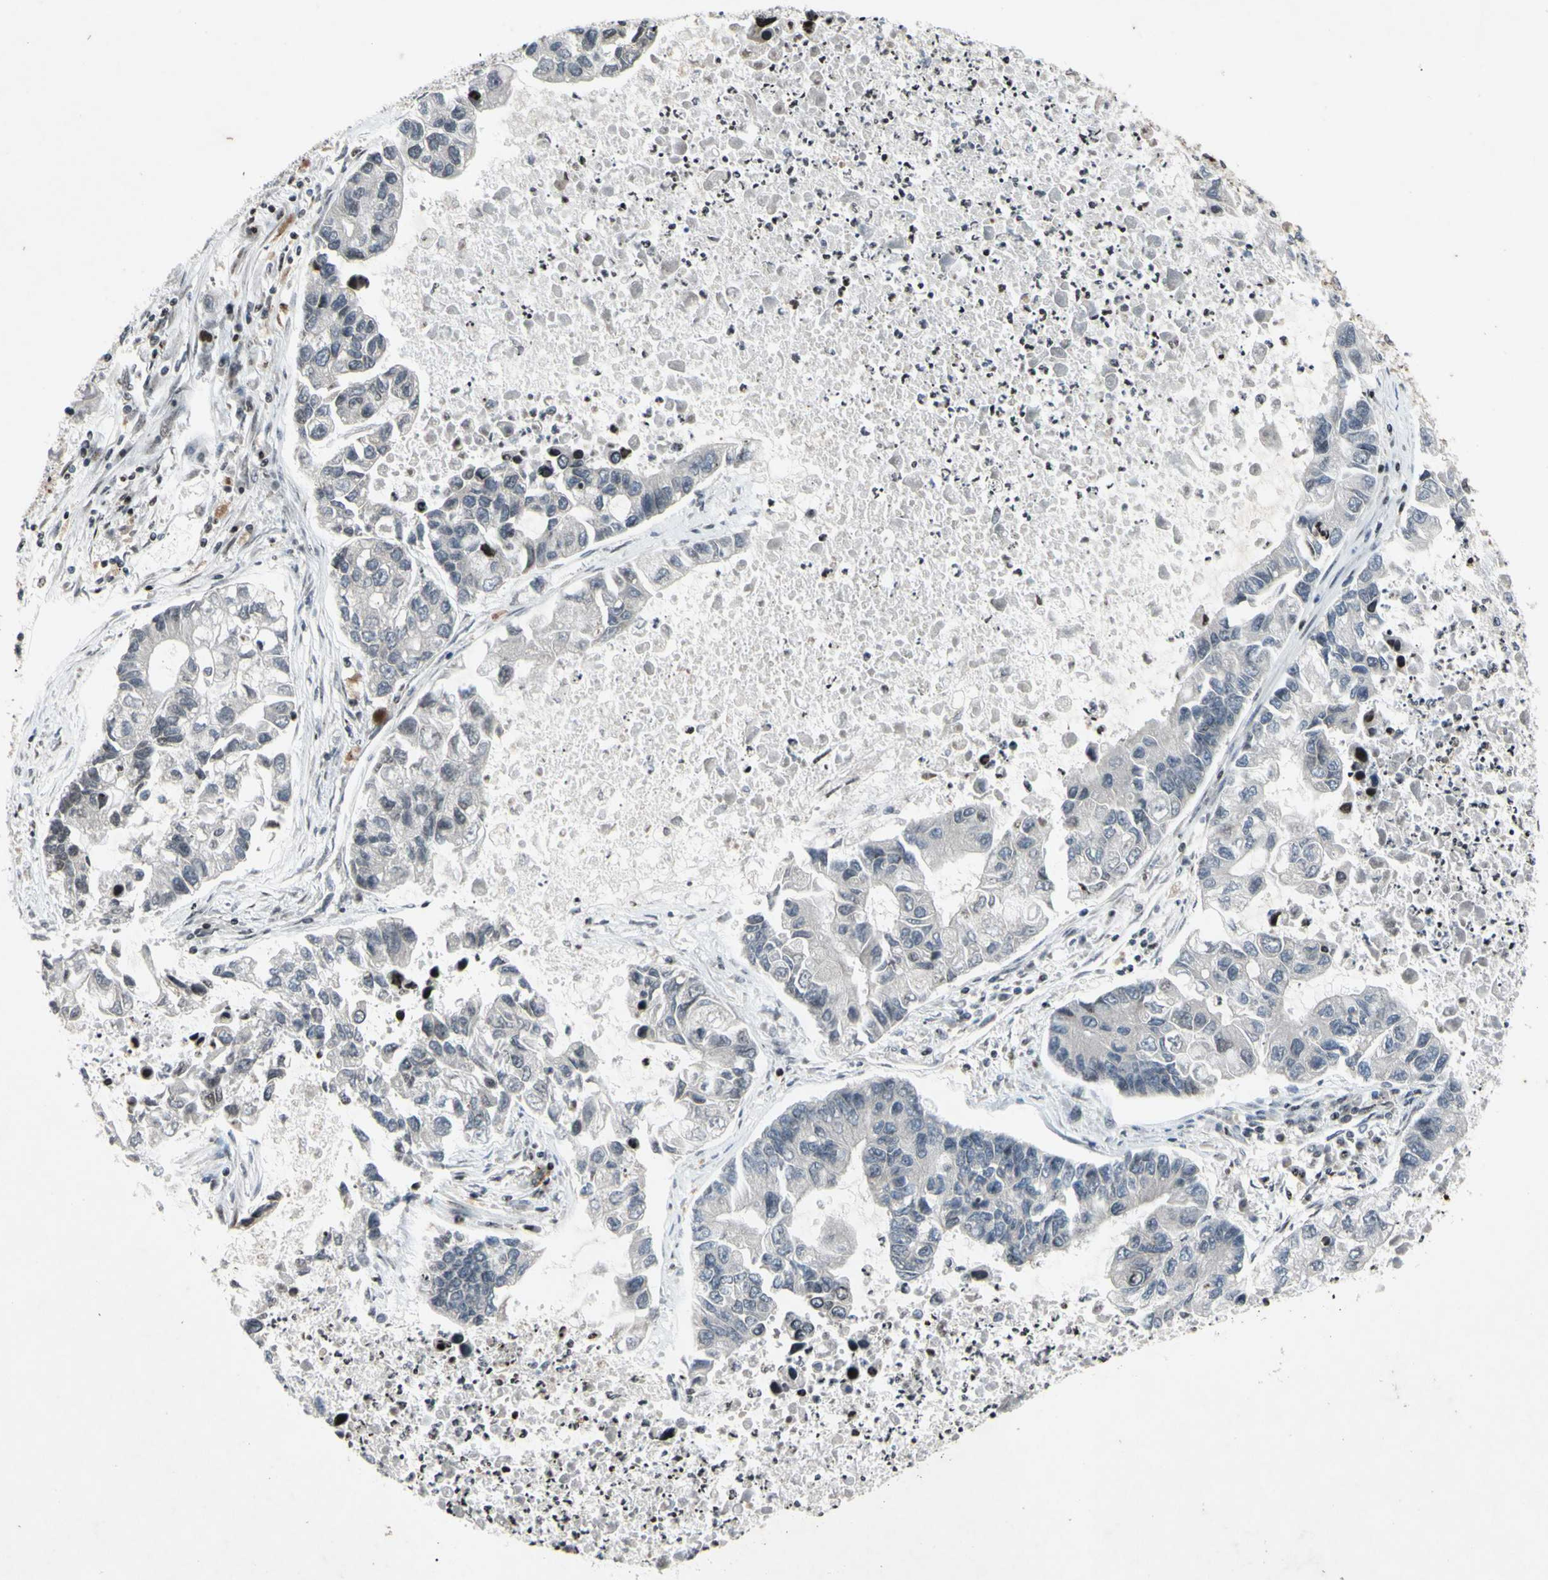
{"staining": {"intensity": "negative", "quantity": "none", "location": "none"}, "tissue": "lung cancer", "cell_type": "Tumor cells", "image_type": "cancer", "snomed": [{"axis": "morphology", "description": "Adenocarcinoma, NOS"}, {"axis": "topography", "description": "Lung"}], "caption": "Lung cancer was stained to show a protein in brown. There is no significant expression in tumor cells. (DAB (3,3'-diaminobenzidine) IHC visualized using brightfield microscopy, high magnification).", "gene": "XPO1", "patient": {"sex": "female", "age": 51}}